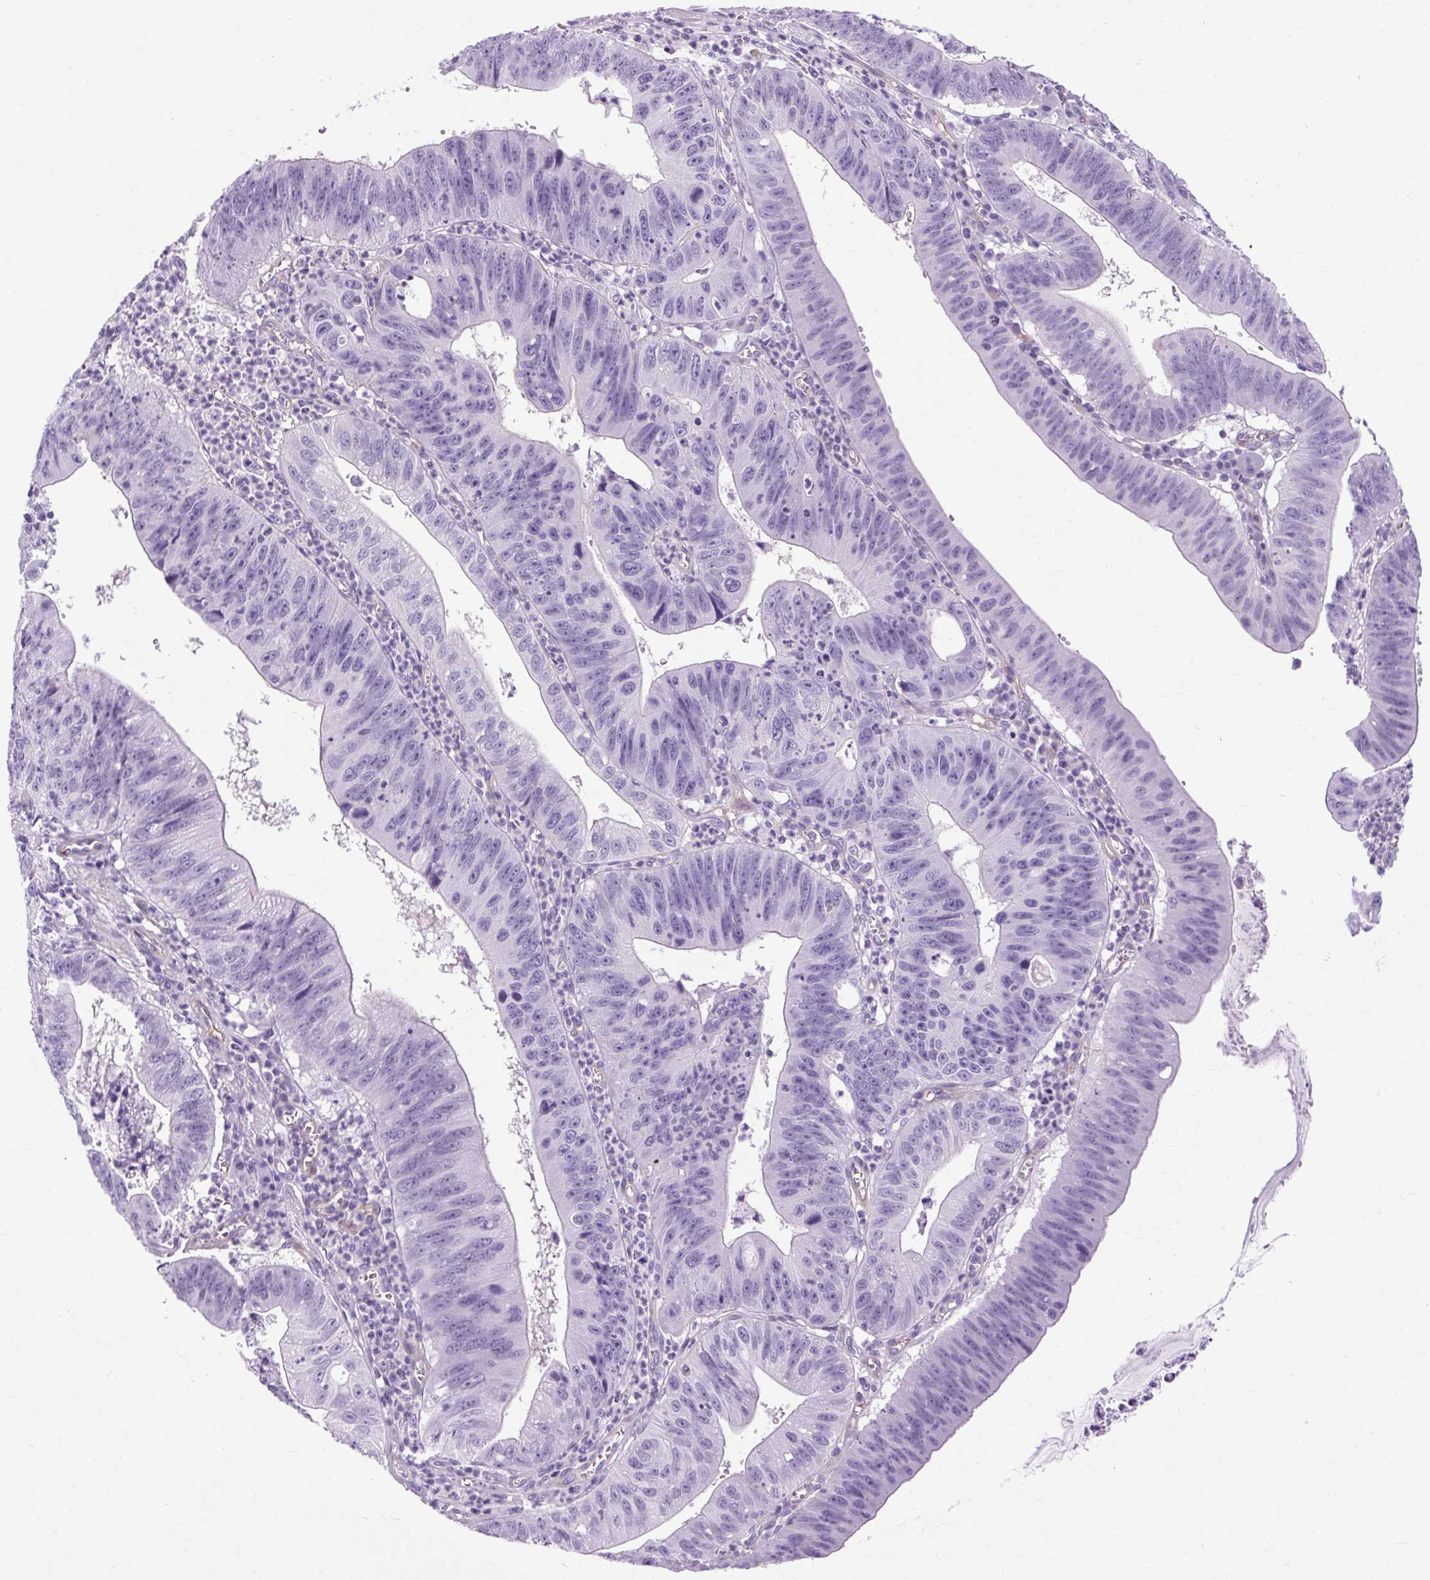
{"staining": {"intensity": "negative", "quantity": "none", "location": "none"}, "tissue": "stomach cancer", "cell_type": "Tumor cells", "image_type": "cancer", "snomed": [{"axis": "morphology", "description": "Adenocarcinoma, NOS"}, {"axis": "topography", "description": "Stomach"}], "caption": "Protein analysis of stomach cancer exhibits no significant expression in tumor cells.", "gene": "OOEP", "patient": {"sex": "male", "age": 59}}